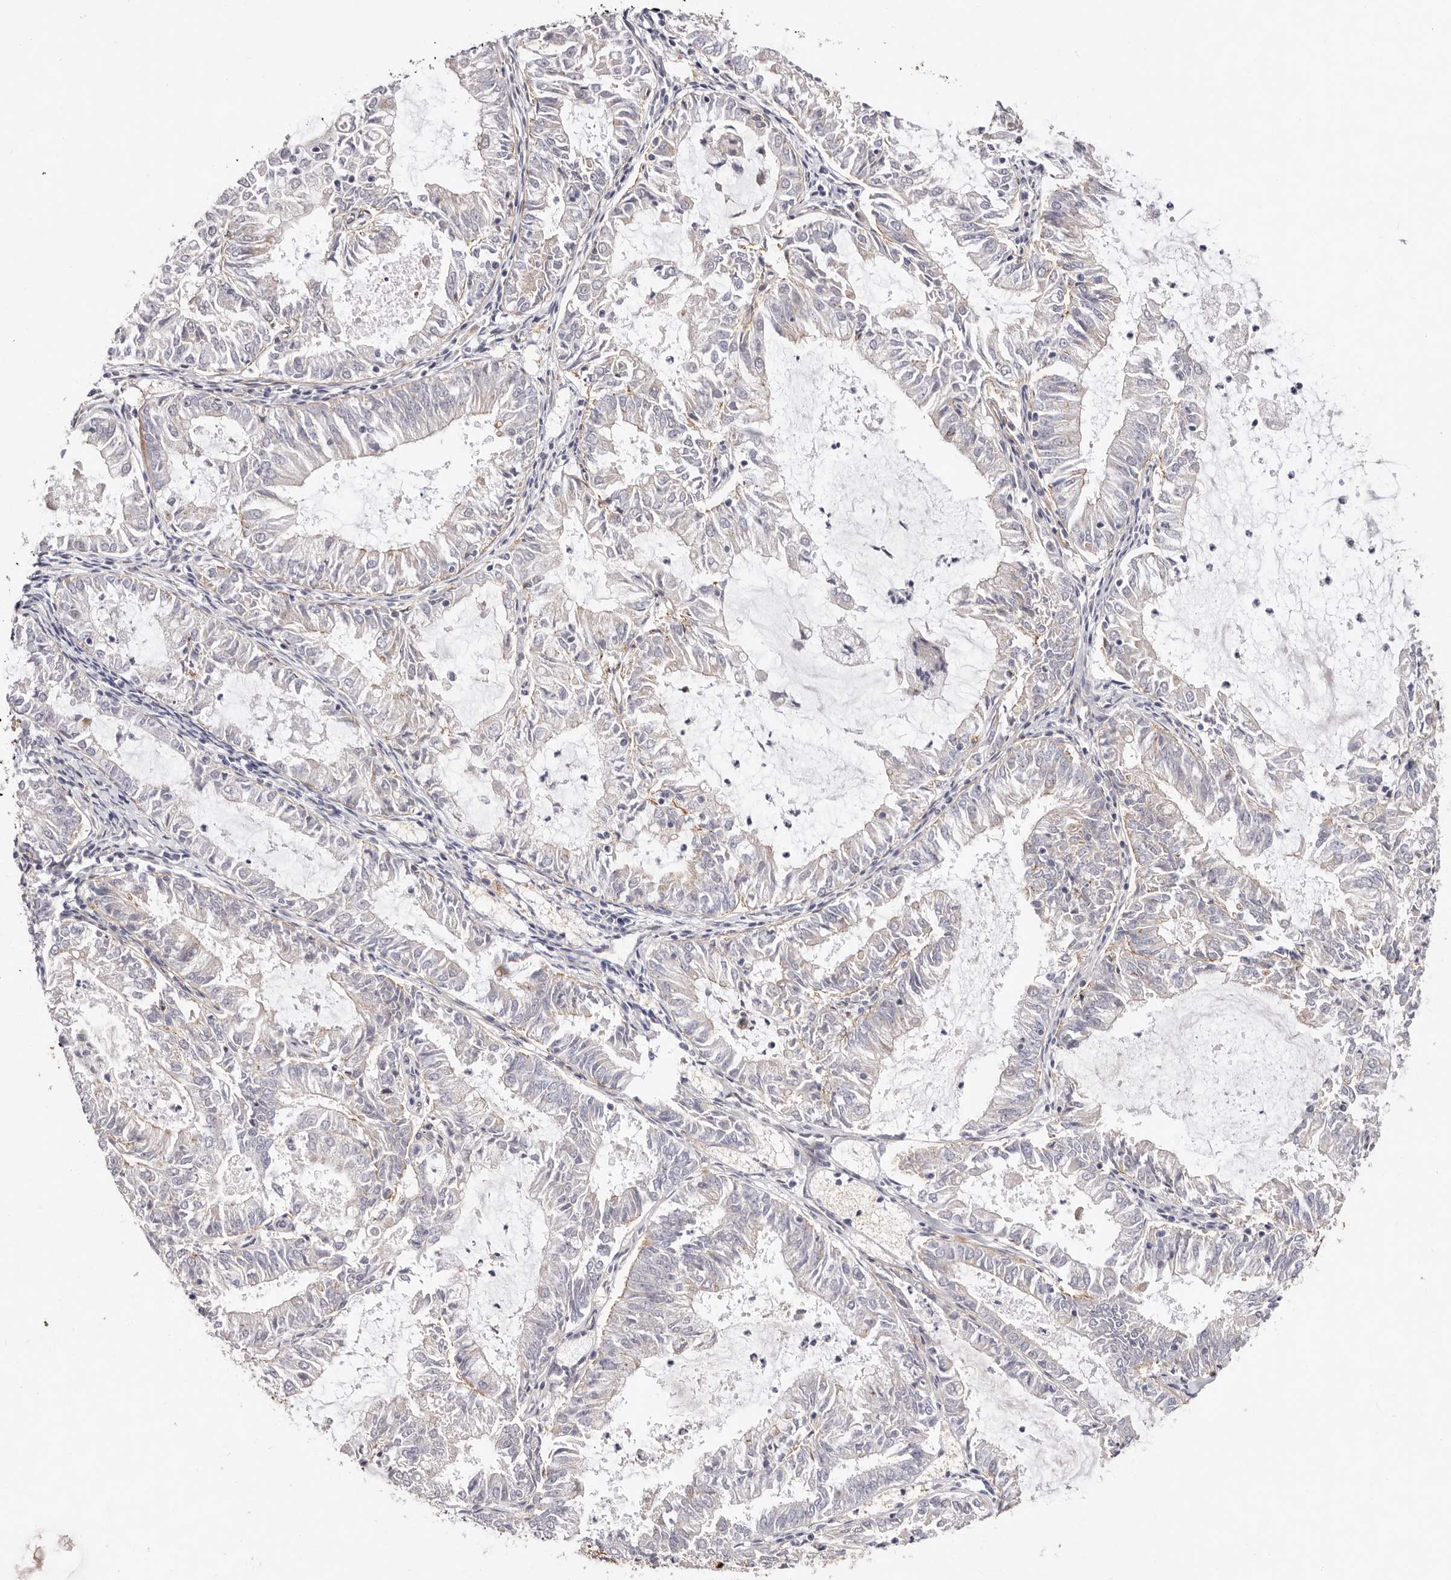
{"staining": {"intensity": "moderate", "quantity": "<25%", "location": "cytoplasmic/membranous"}, "tissue": "endometrial cancer", "cell_type": "Tumor cells", "image_type": "cancer", "snomed": [{"axis": "morphology", "description": "Adenocarcinoma, NOS"}, {"axis": "topography", "description": "Endometrium"}], "caption": "DAB (3,3'-diaminobenzidine) immunohistochemical staining of human endometrial adenocarcinoma demonstrates moderate cytoplasmic/membranous protein staining in about <25% of tumor cells.", "gene": "EPHX3", "patient": {"sex": "female", "age": 57}}